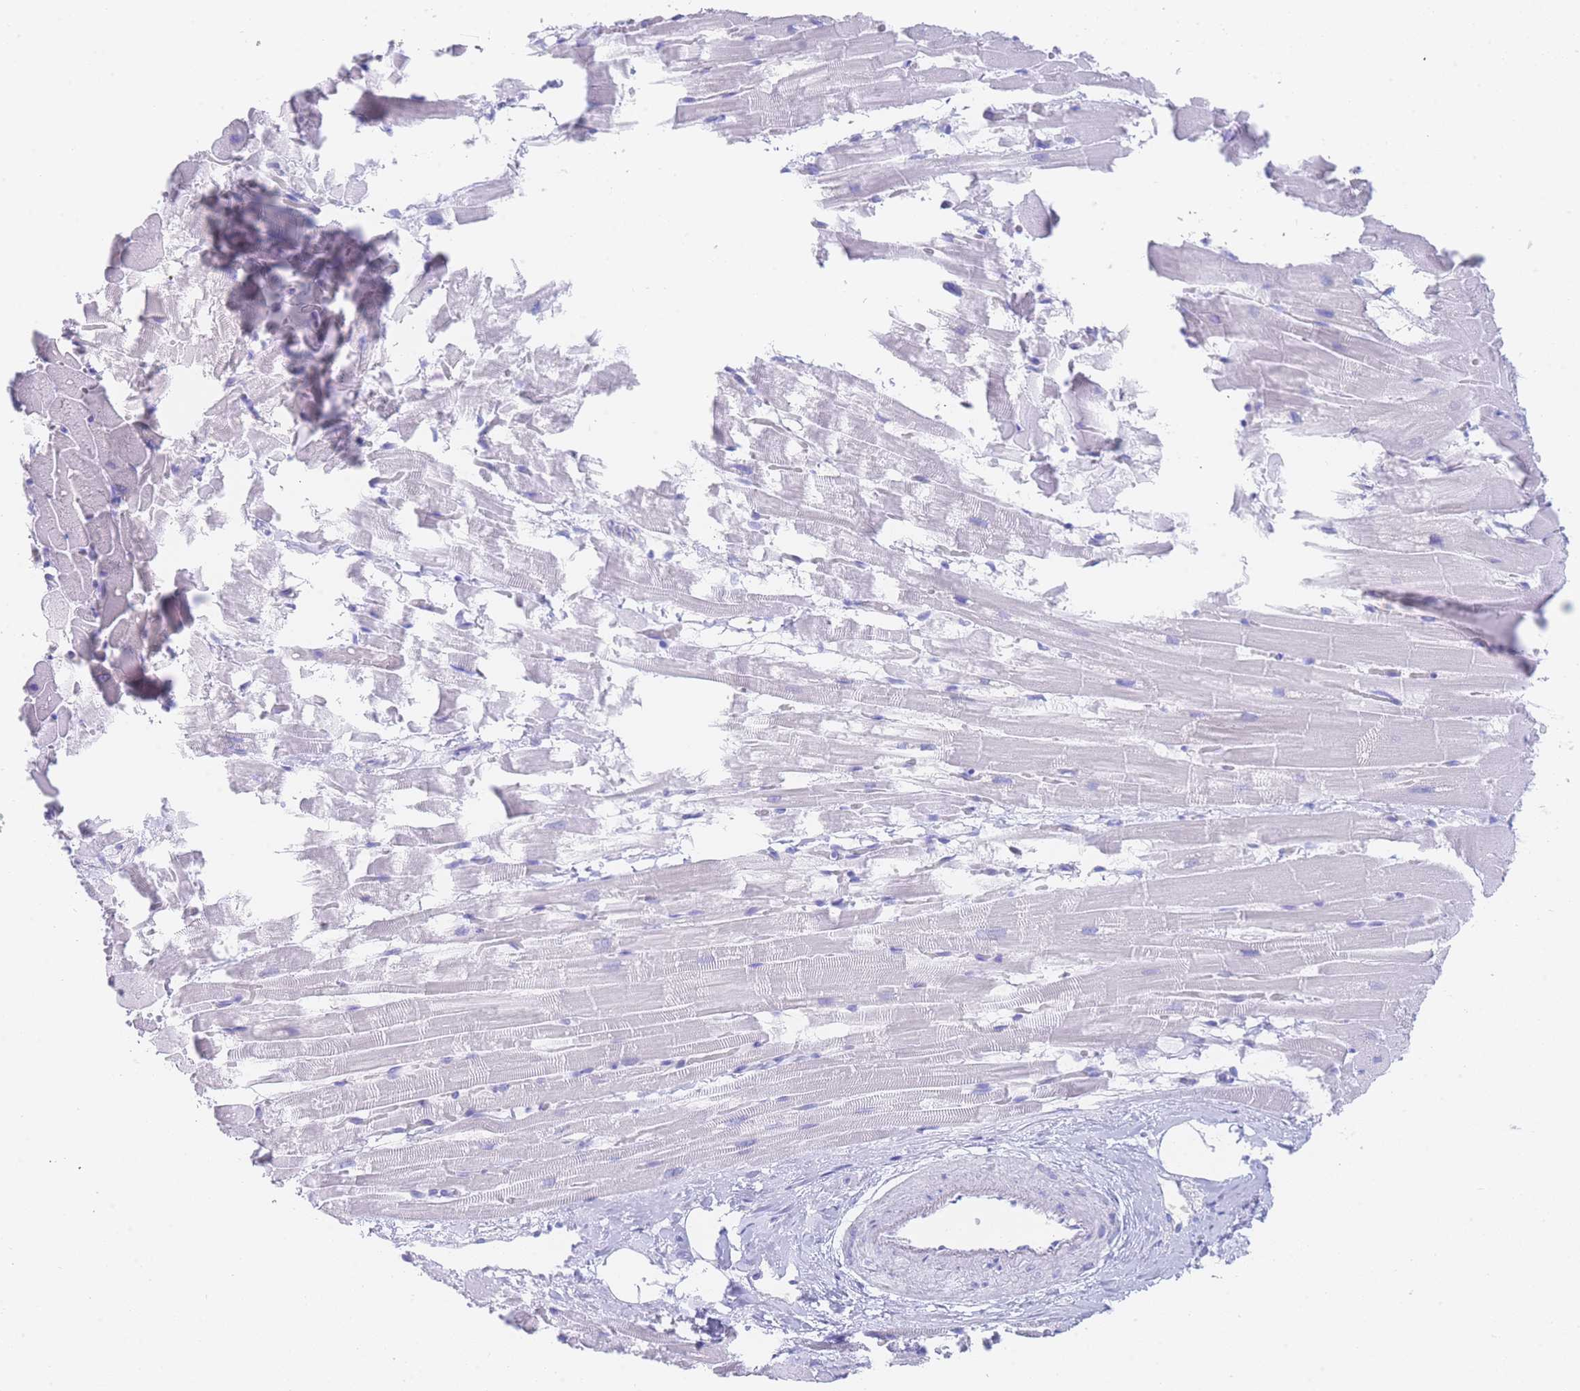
{"staining": {"intensity": "negative", "quantity": "none", "location": "none"}, "tissue": "heart muscle", "cell_type": "Cardiomyocytes", "image_type": "normal", "snomed": [{"axis": "morphology", "description": "Normal tissue, NOS"}, {"axis": "topography", "description": "Heart"}], "caption": "Protein analysis of unremarkable heart muscle exhibits no significant positivity in cardiomyocytes.", "gene": "LZTFL1", "patient": {"sex": "male", "age": 37}}